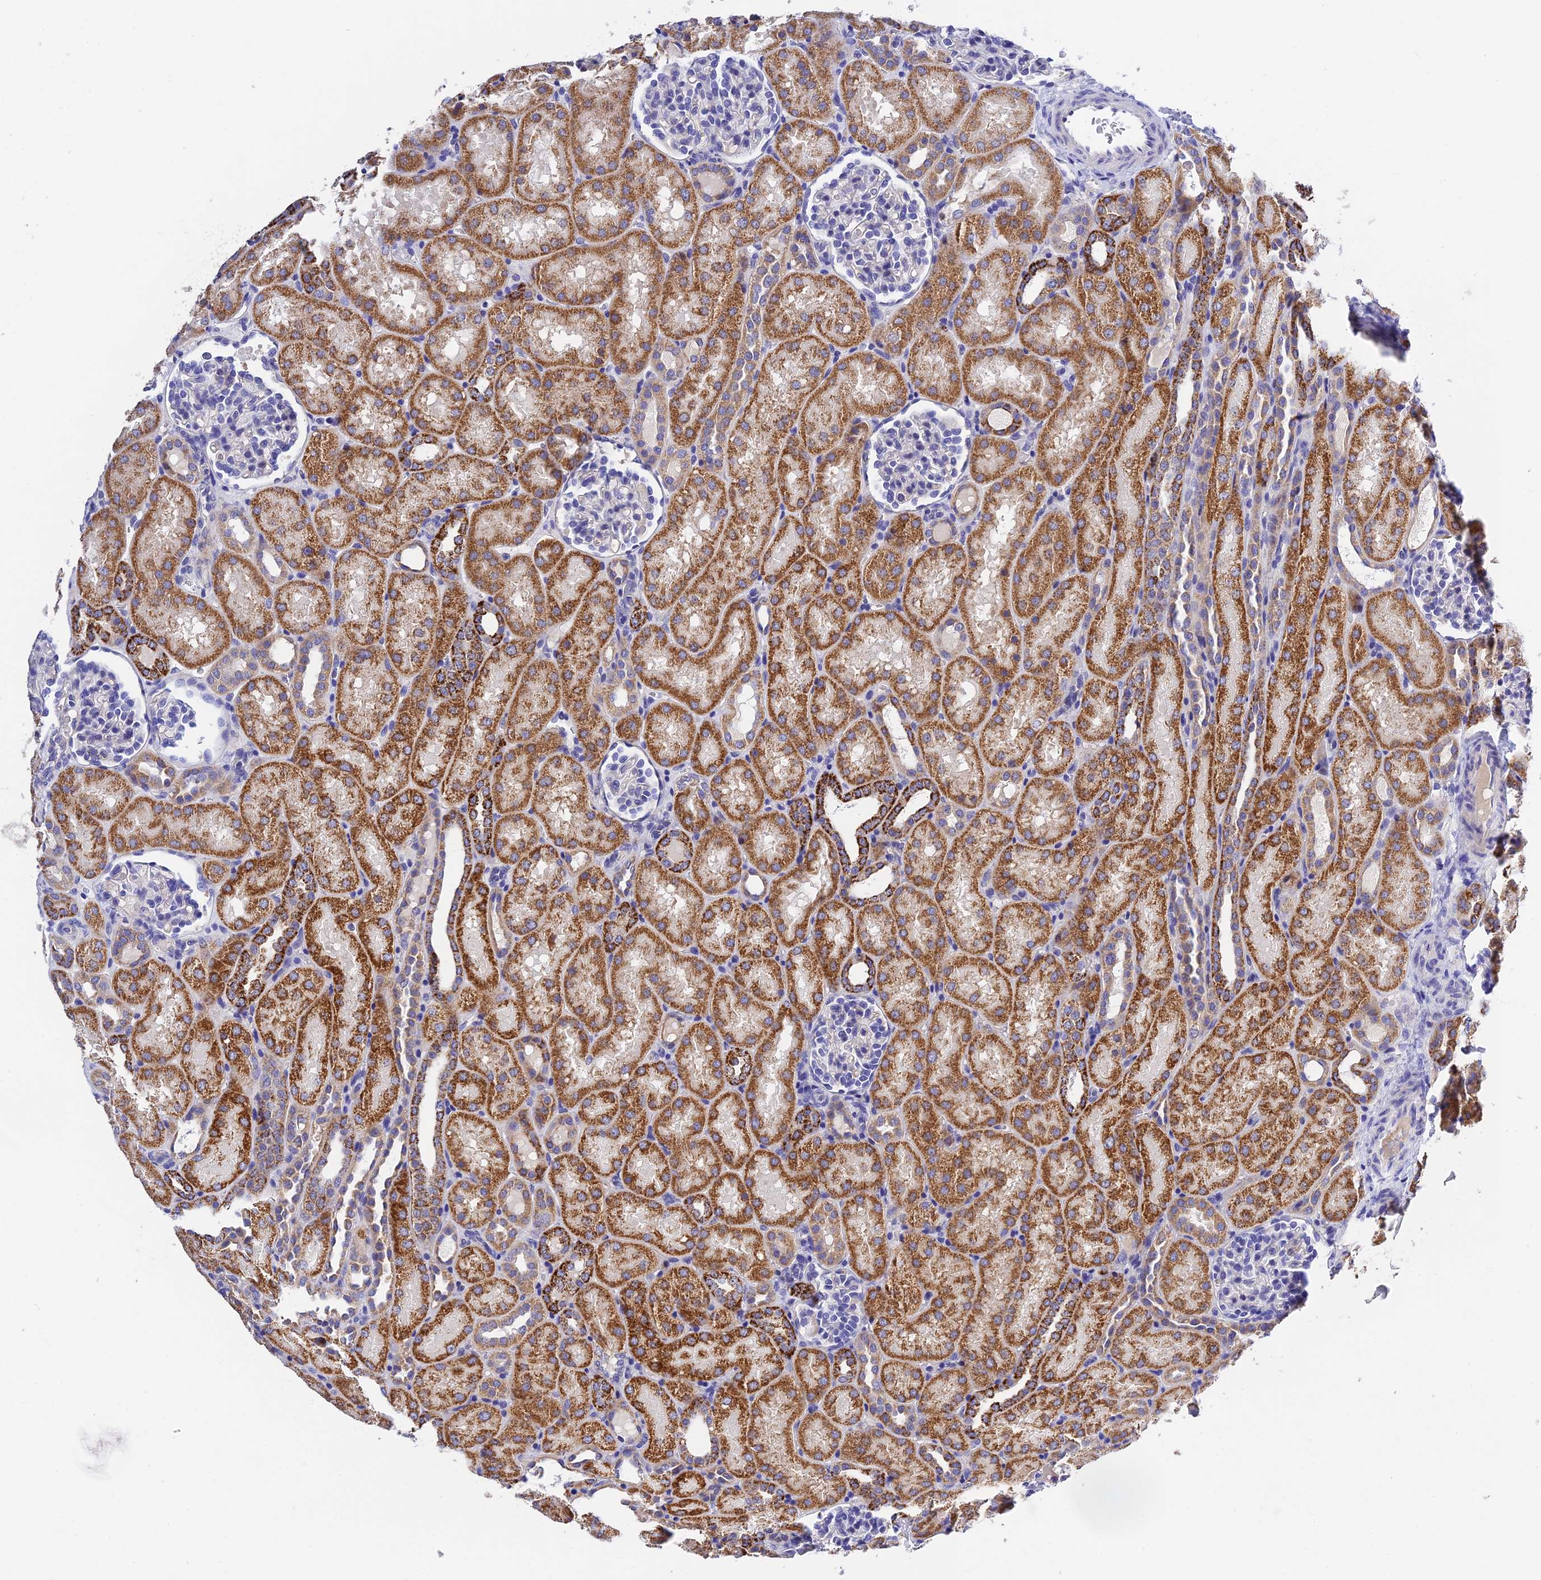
{"staining": {"intensity": "negative", "quantity": "none", "location": "none"}, "tissue": "kidney", "cell_type": "Cells in glomeruli", "image_type": "normal", "snomed": [{"axis": "morphology", "description": "Normal tissue, NOS"}, {"axis": "topography", "description": "Kidney"}], "caption": "Immunohistochemistry of normal human kidney shows no expression in cells in glomeruli. Nuclei are stained in blue.", "gene": "MS4A5", "patient": {"sex": "male", "age": 1}}